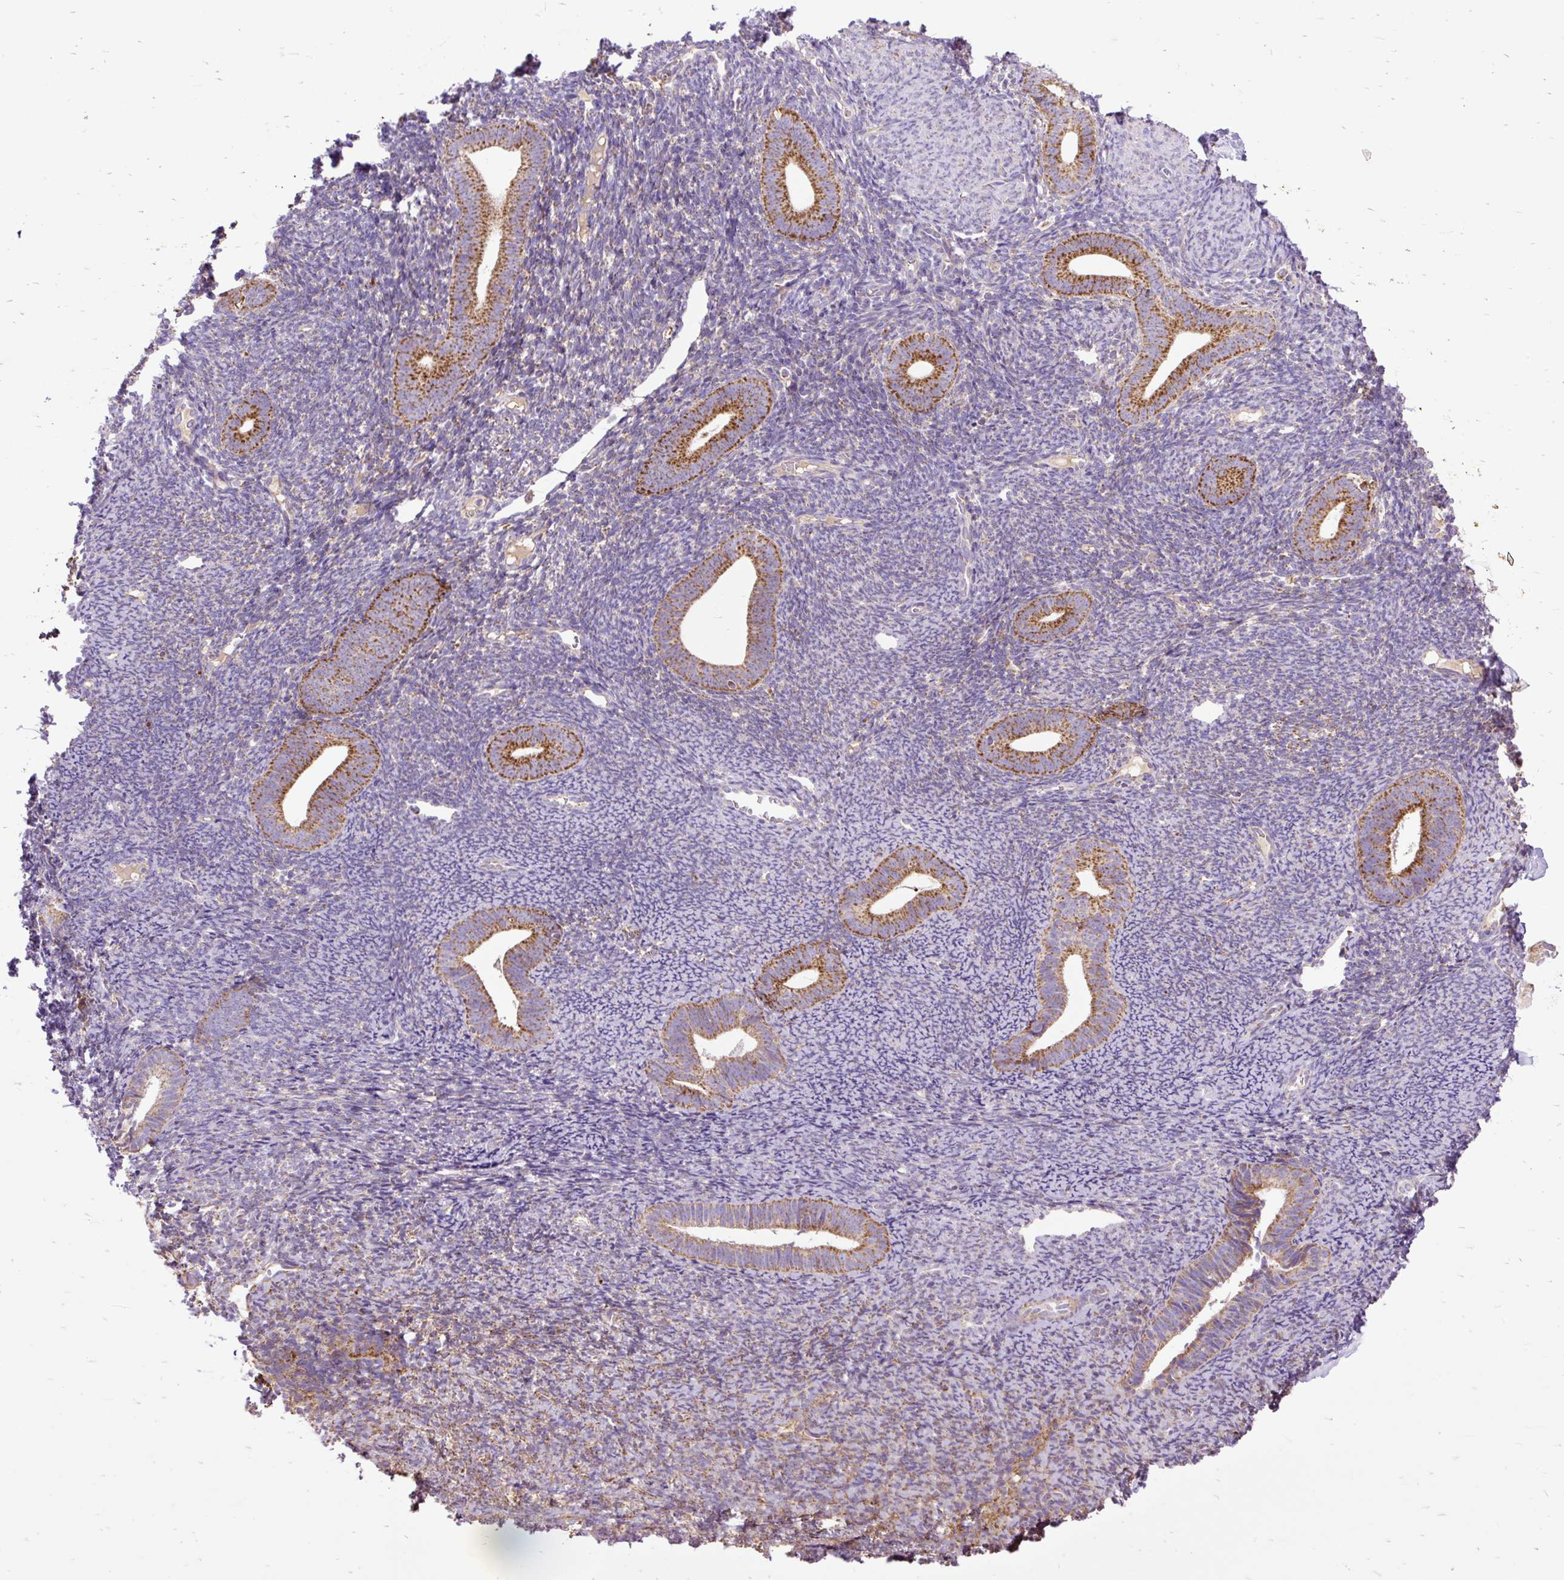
{"staining": {"intensity": "moderate", "quantity": "25%-75%", "location": "cytoplasmic/membranous"}, "tissue": "endometrium", "cell_type": "Cells in endometrial stroma", "image_type": "normal", "snomed": [{"axis": "morphology", "description": "Normal tissue, NOS"}, {"axis": "topography", "description": "Endometrium"}], "caption": "Unremarkable endometrium reveals moderate cytoplasmic/membranous positivity in about 25%-75% of cells in endometrial stroma (IHC, brightfield microscopy, high magnification)..", "gene": "TOMM40", "patient": {"sex": "female", "age": 39}}